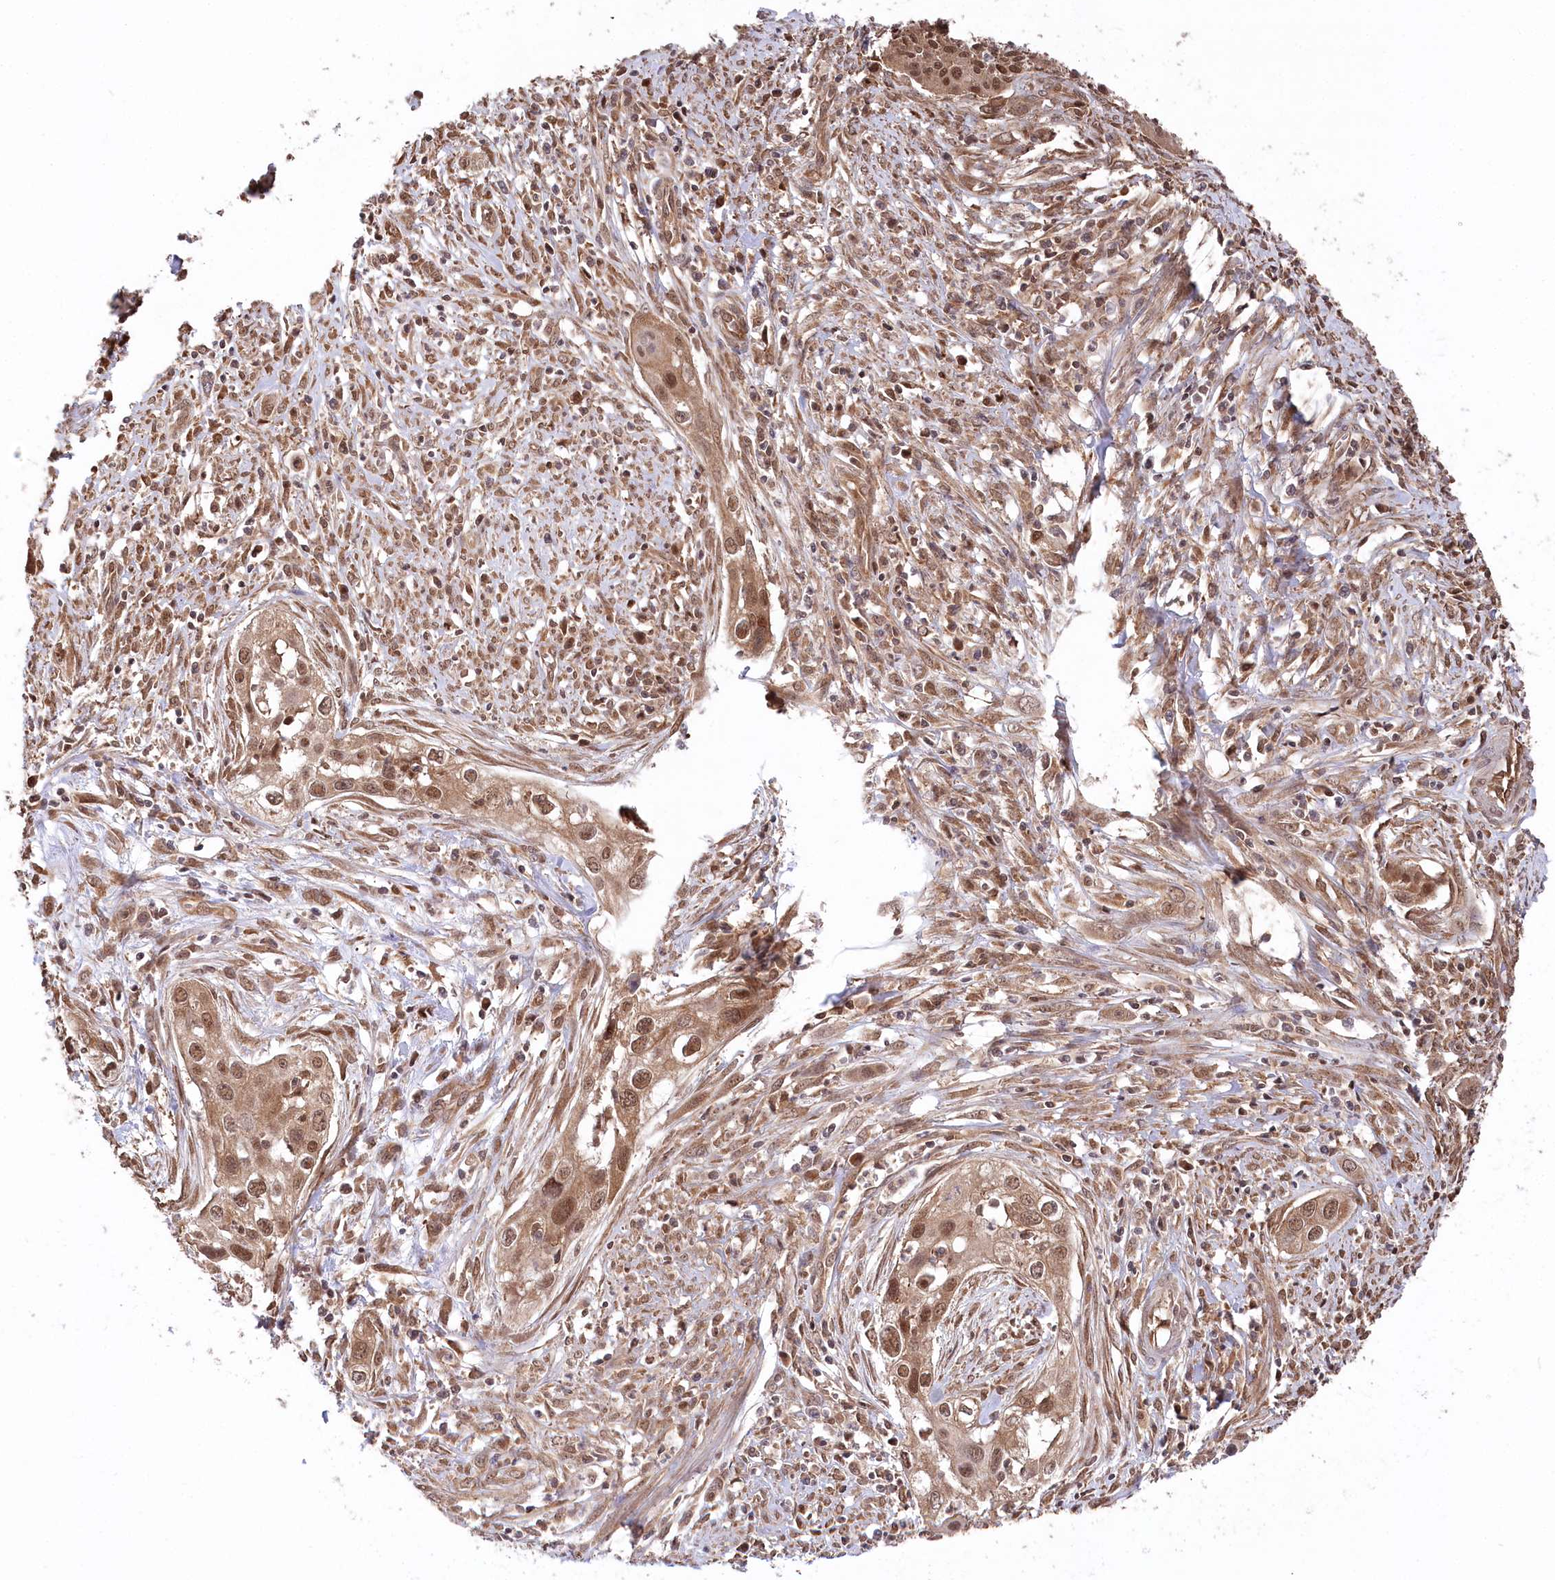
{"staining": {"intensity": "moderate", "quantity": ">75%", "location": "cytoplasmic/membranous,nuclear"}, "tissue": "cervical cancer", "cell_type": "Tumor cells", "image_type": "cancer", "snomed": [{"axis": "morphology", "description": "Squamous cell carcinoma, NOS"}, {"axis": "topography", "description": "Cervix"}], "caption": "Immunohistochemical staining of cervical cancer reveals moderate cytoplasmic/membranous and nuclear protein expression in approximately >75% of tumor cells. The protein of interest is stained brown, and the nuclei are stained in blue (DAB IHC with brightfield microscopy, high magnification).", "gene": "PSMA1", "patient": {"sex": "female", "age": 34}}